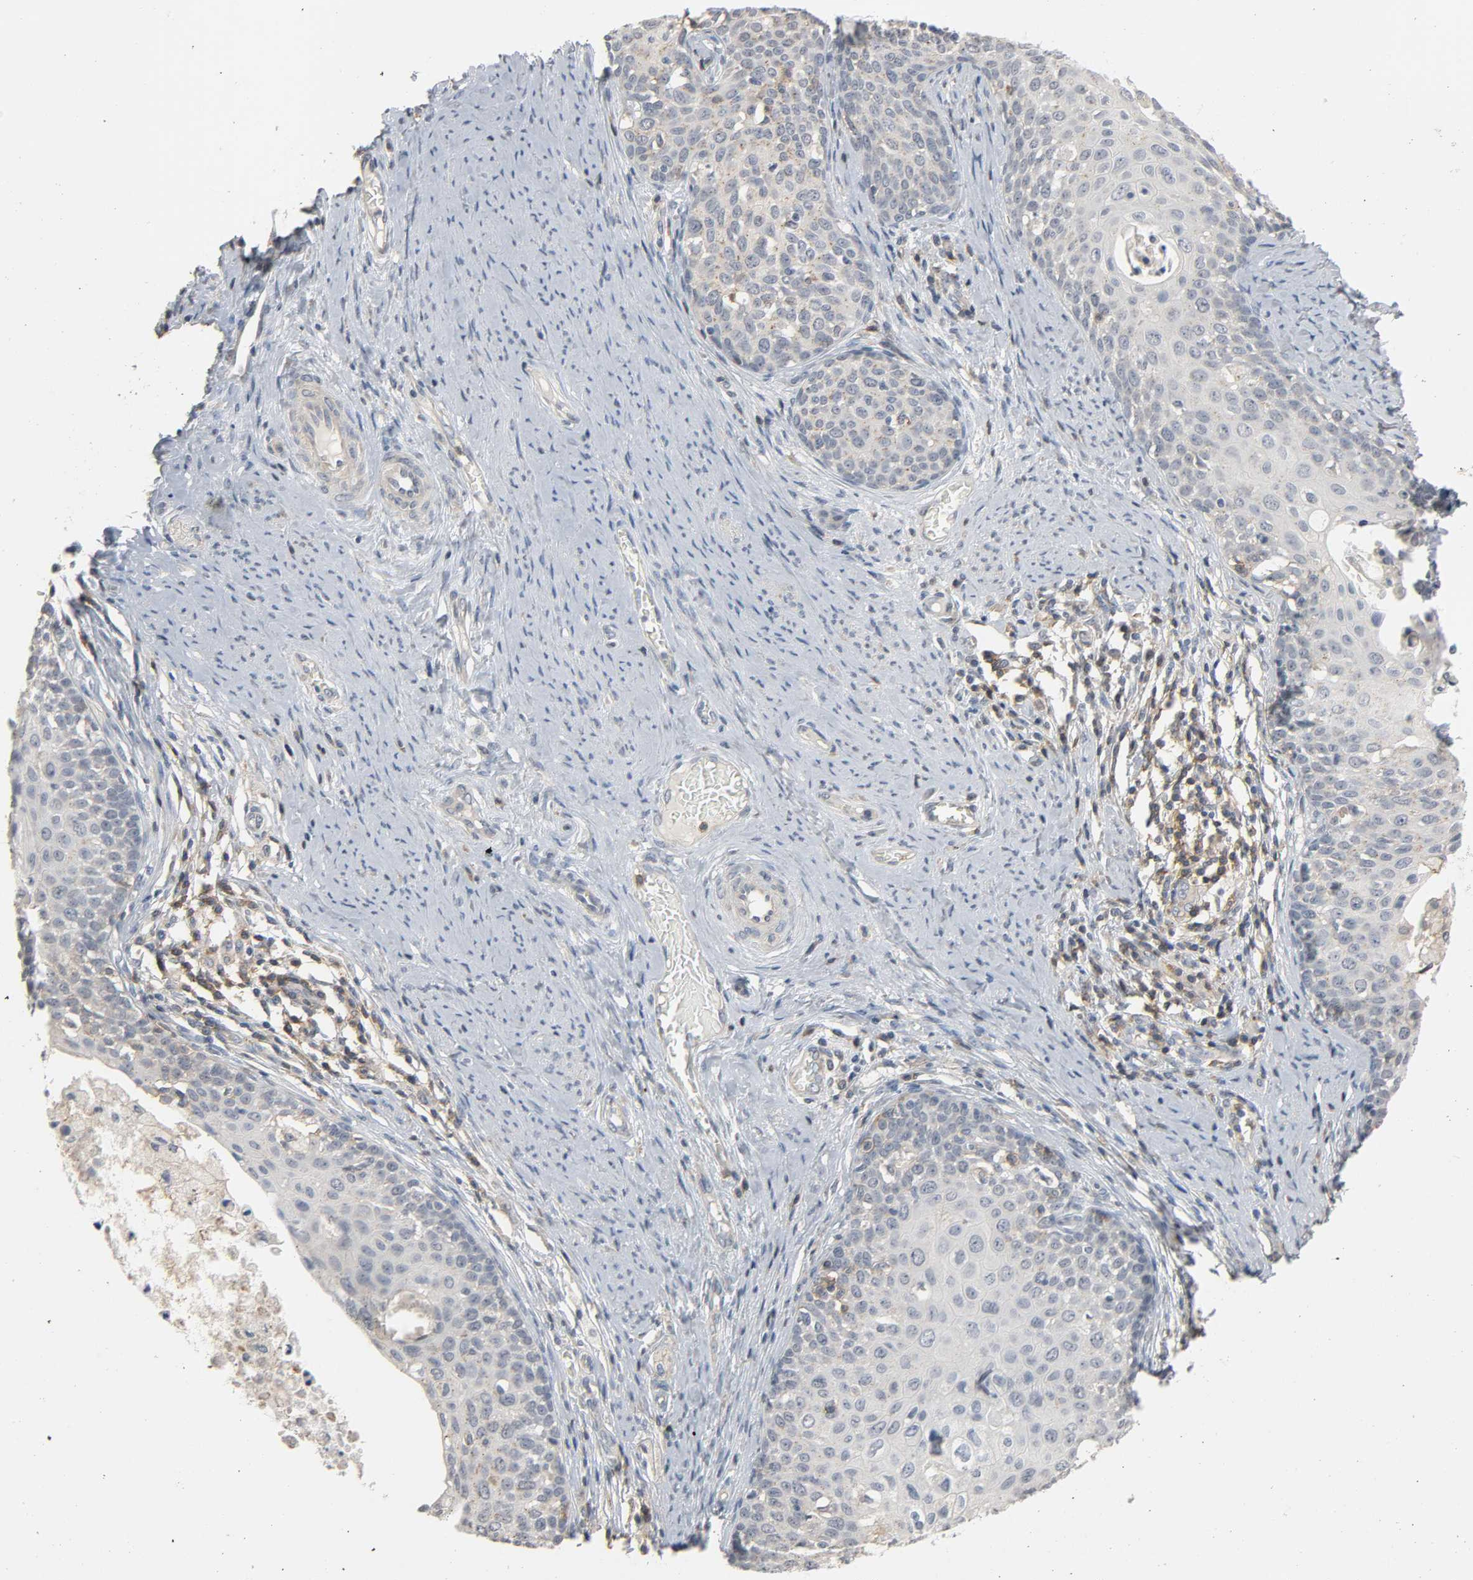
{"staining": {"intensity": "weak", "quantity": "<25%", "location": "cytoplasmic/membranous"}, "tissue": "cervical cancer", "cell_type": "Tumor cells", "image_type": "cancer", "snomed": [{"axis": "morphology", "description": "Squamous cell carcinoma, NOS"}, {"axis": "morphology", "description": "Adenocarcinoma, NOS"}, {"axis": "topography", "description": "Cervix"}], "caption": "The micrograph shows no staining of tumor cells in cervical cancer (adenocarcinoma).", "gene": "CD4", "patient": {"sex": "female", "age": 52}}